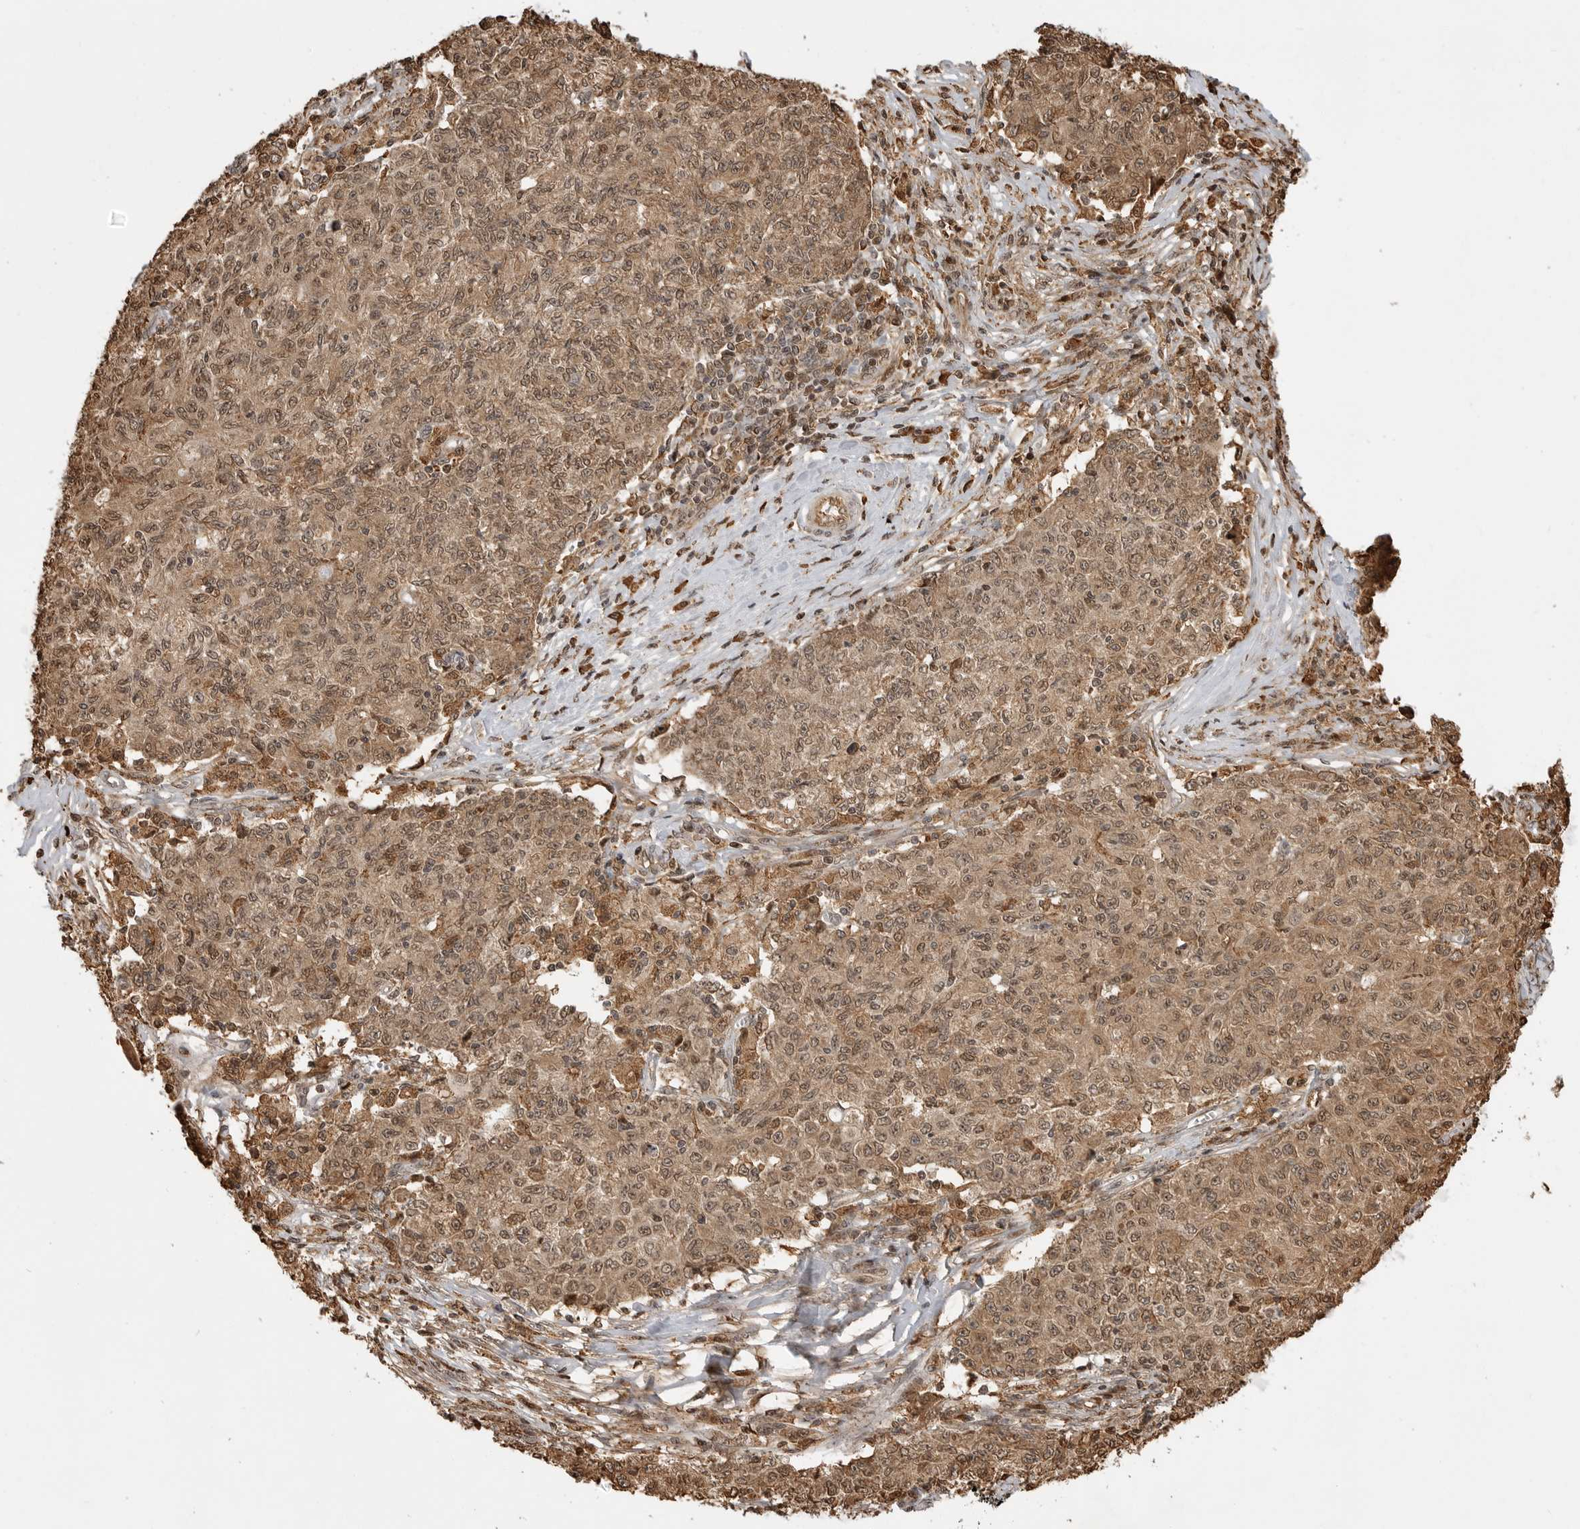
{"staining": {"intensity": "moderate", "quantity": ">75%", "location": "cytoplasmic/membranous,nuclear"}, "tissue": "ovarian cancer", "cell_type": "Tumor cells", "image_type": "cancer", "snomed": [{"axis": "morphology", "description": "Carcinoma, endometroid"}, {"axis": "topography", "description": "Ovary"}], "caption": "Immunohistochemical staining of human ovarian endometroid carcinoma reveals moderate cytoplasmic/membranous and nuclear protein expression in about >75% of tumor cells.", "gene": "BMP2K", "patient": {"sex": "female", "age": 42}}